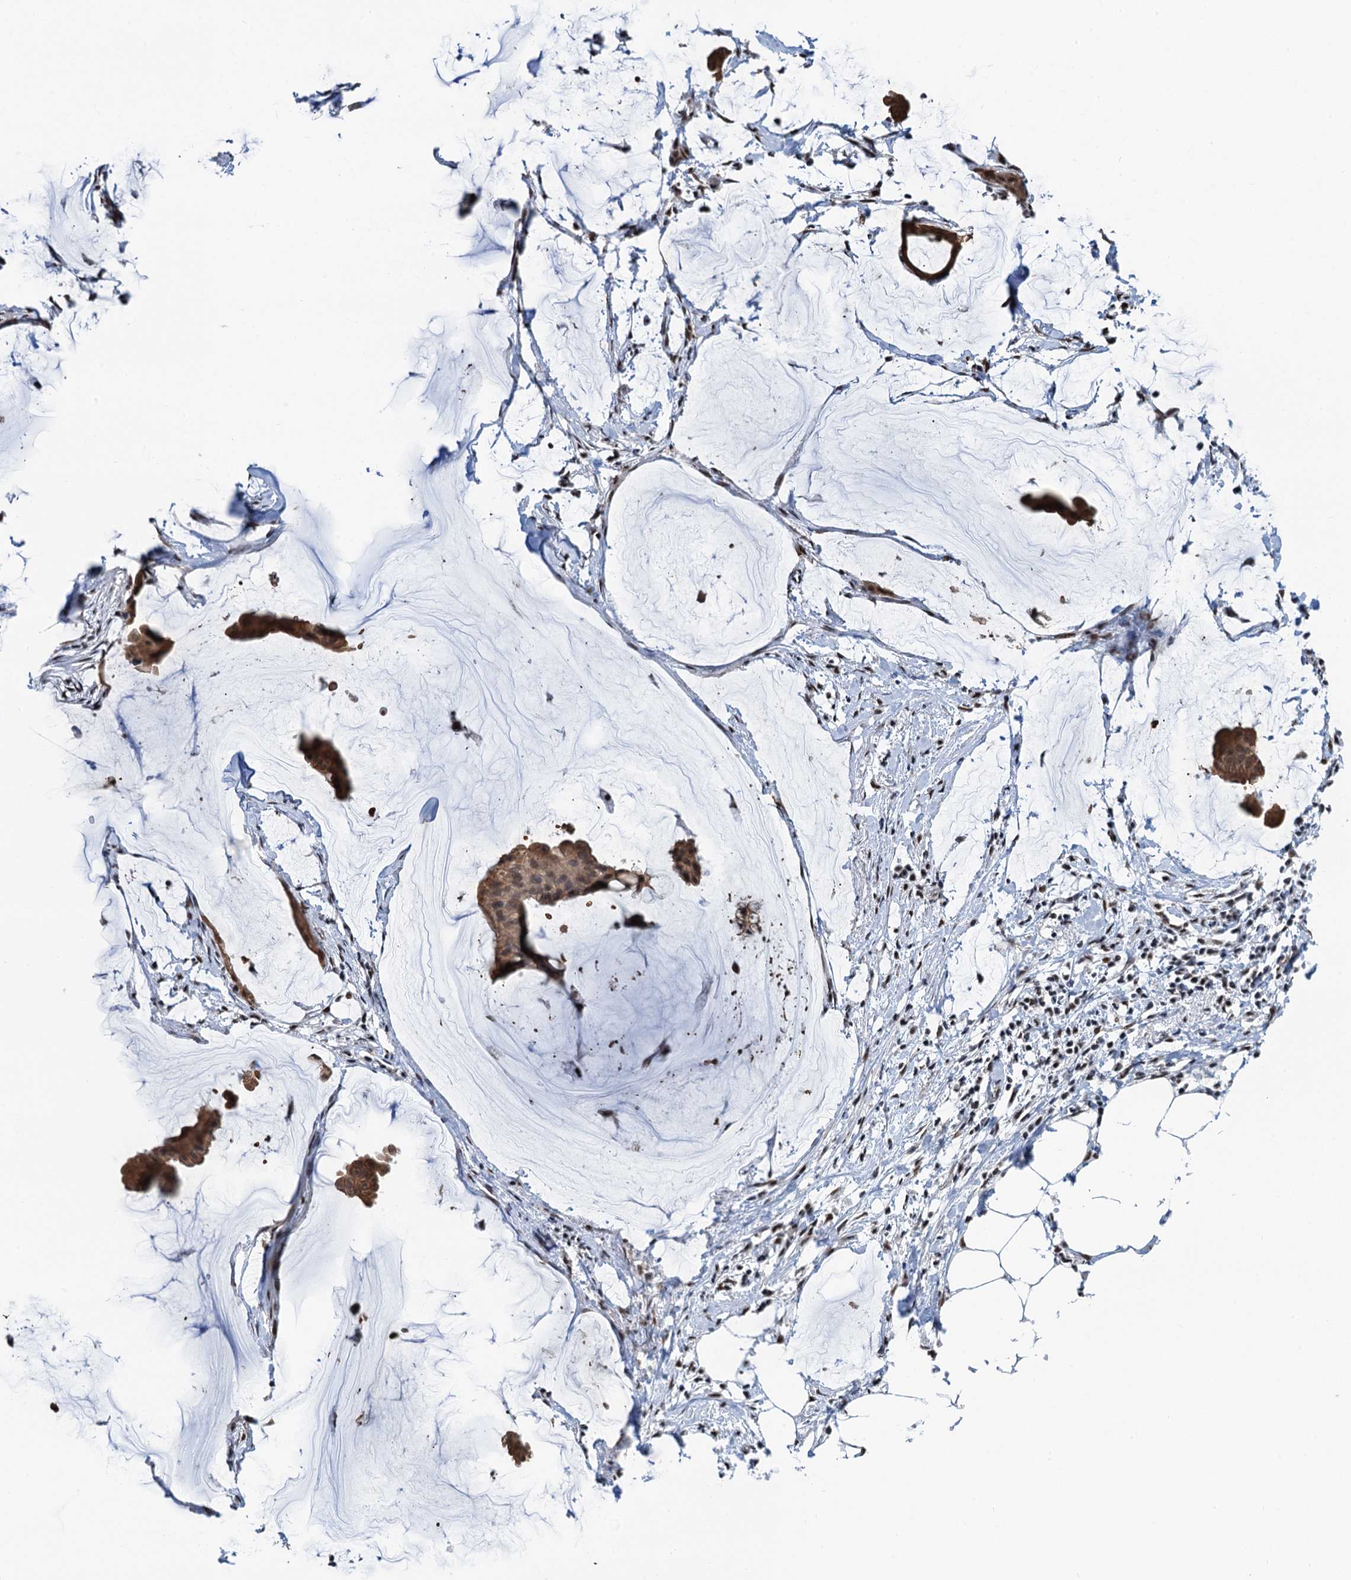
{"staining": {"intensity": "moderate", "quantity": ">75%", "location": "cytoplasmic/membranous,nuclear"}, "tissue": "ovarian cancer", "cell_type": "Tumor cells", "image_type": "cancer", "snomed": [{"axis": "morphology", "description": "Cystadenocarcinoma, mucinous, NOS"}, {"axis": "topography", "description": "Ovary"}], "caption": "An image of human ovarian cancer stained for a protein demonstrates moderate cytoplasmic/membranous and nuclear brown staining in tumor cells. The protein is stained brown, and the nuclei are stained in blue (DAB IHC with brightfield microscopy, high magnification).", "gene": "ZNF609", "patient": {"sex": "female", "age": 73}}